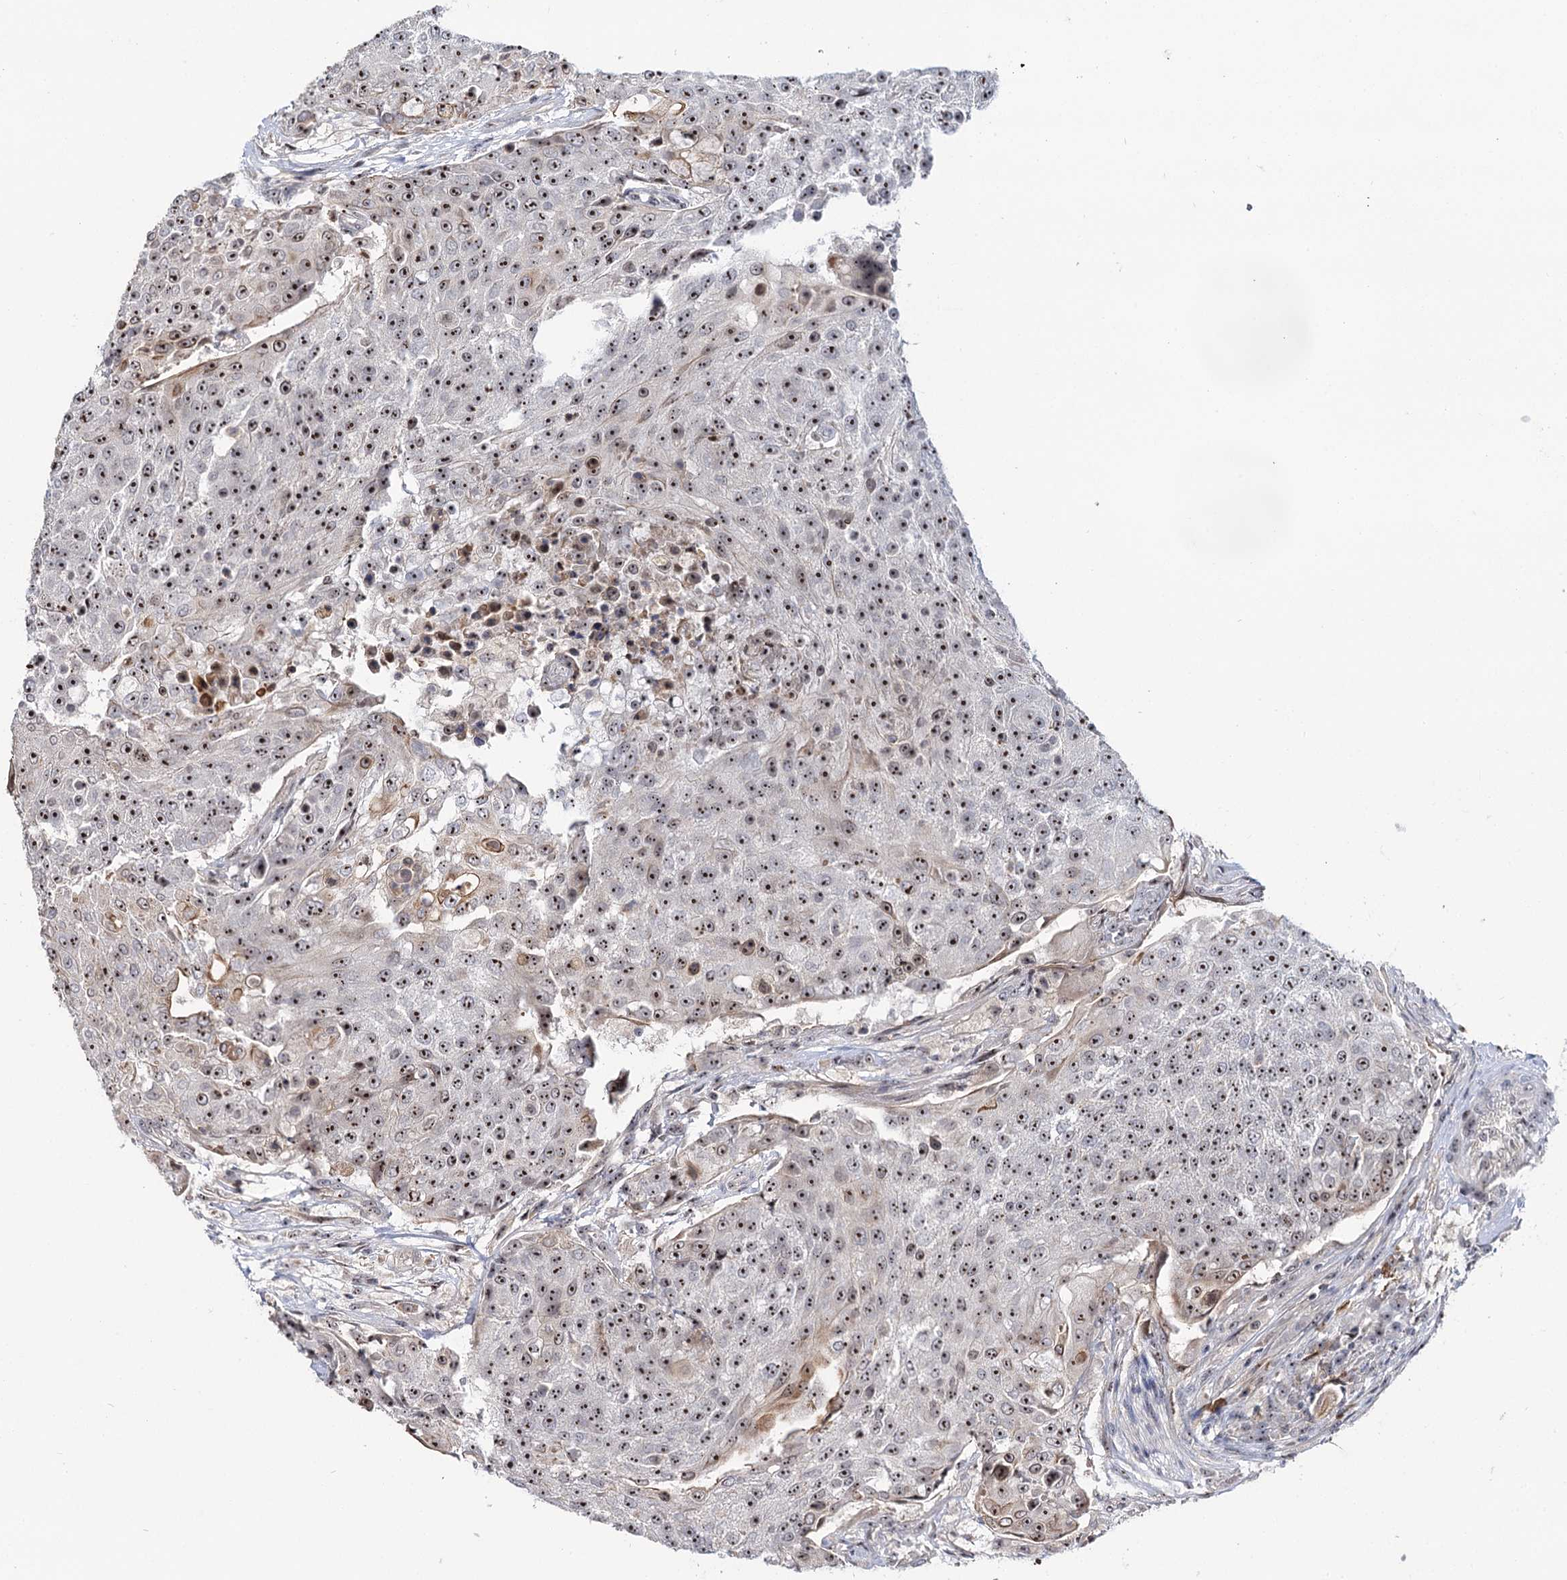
{"staining": {"intensity": "strong", "quantity": ">75%", "location": "nuclear"}, "tissue": "urothelial cancer", "cell_type": "Tumor cells", "image_type": "cancer", "snomed": [{"axis": "morphology", "description": "Urothelial carcinoma, High grade"}, {"axis": "topography", "description": "Urinary bladder"}], "caption": "A histopathology image of human urothelial cancer stained for a protein displays strong nuclear brown staining in tumor cells.", "gene": "SUPT20H", "patient": {"sex": "female", "age": 63}}